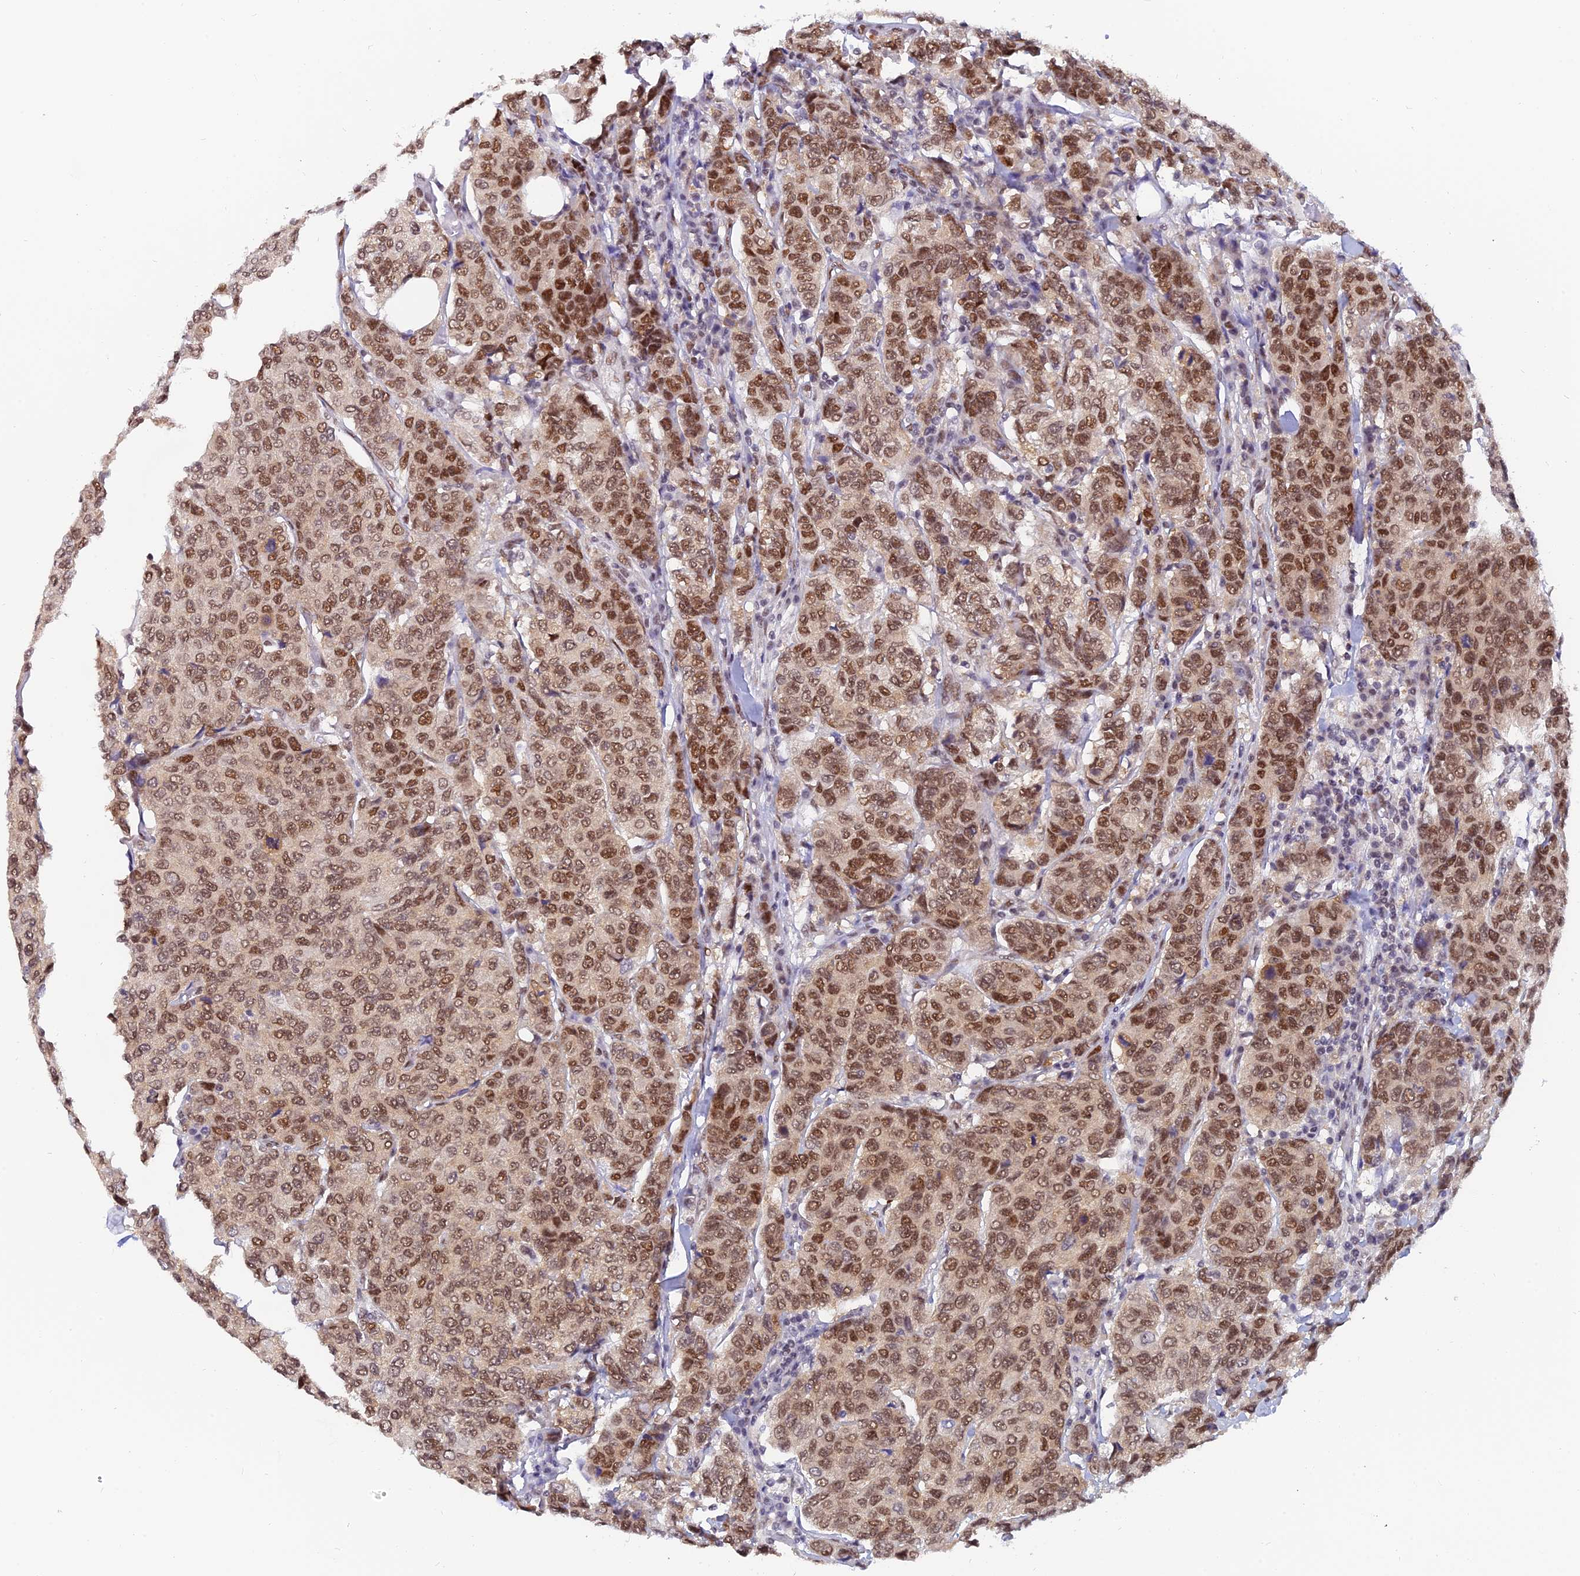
{"staining": {"intensity": "moderate", "quantity": ">75%", "location": "nuclear"}, "tissue": "breast cancer", "cell_type": "Tumor cells", "image_type": "cancer", "snomed": [{"axis": "morphology", "description": "Duct carcinoma"}, {"axis": "topography", "description": "Breast"}], "caption": "This micrograph displays IHC staining of breast cancer (invasive ductal carcinoma), with medium moderate nuclear staining in about >75% of tumor cells.", "gene": "DPY30", "patient": {"sex": "female", "age": 55}}